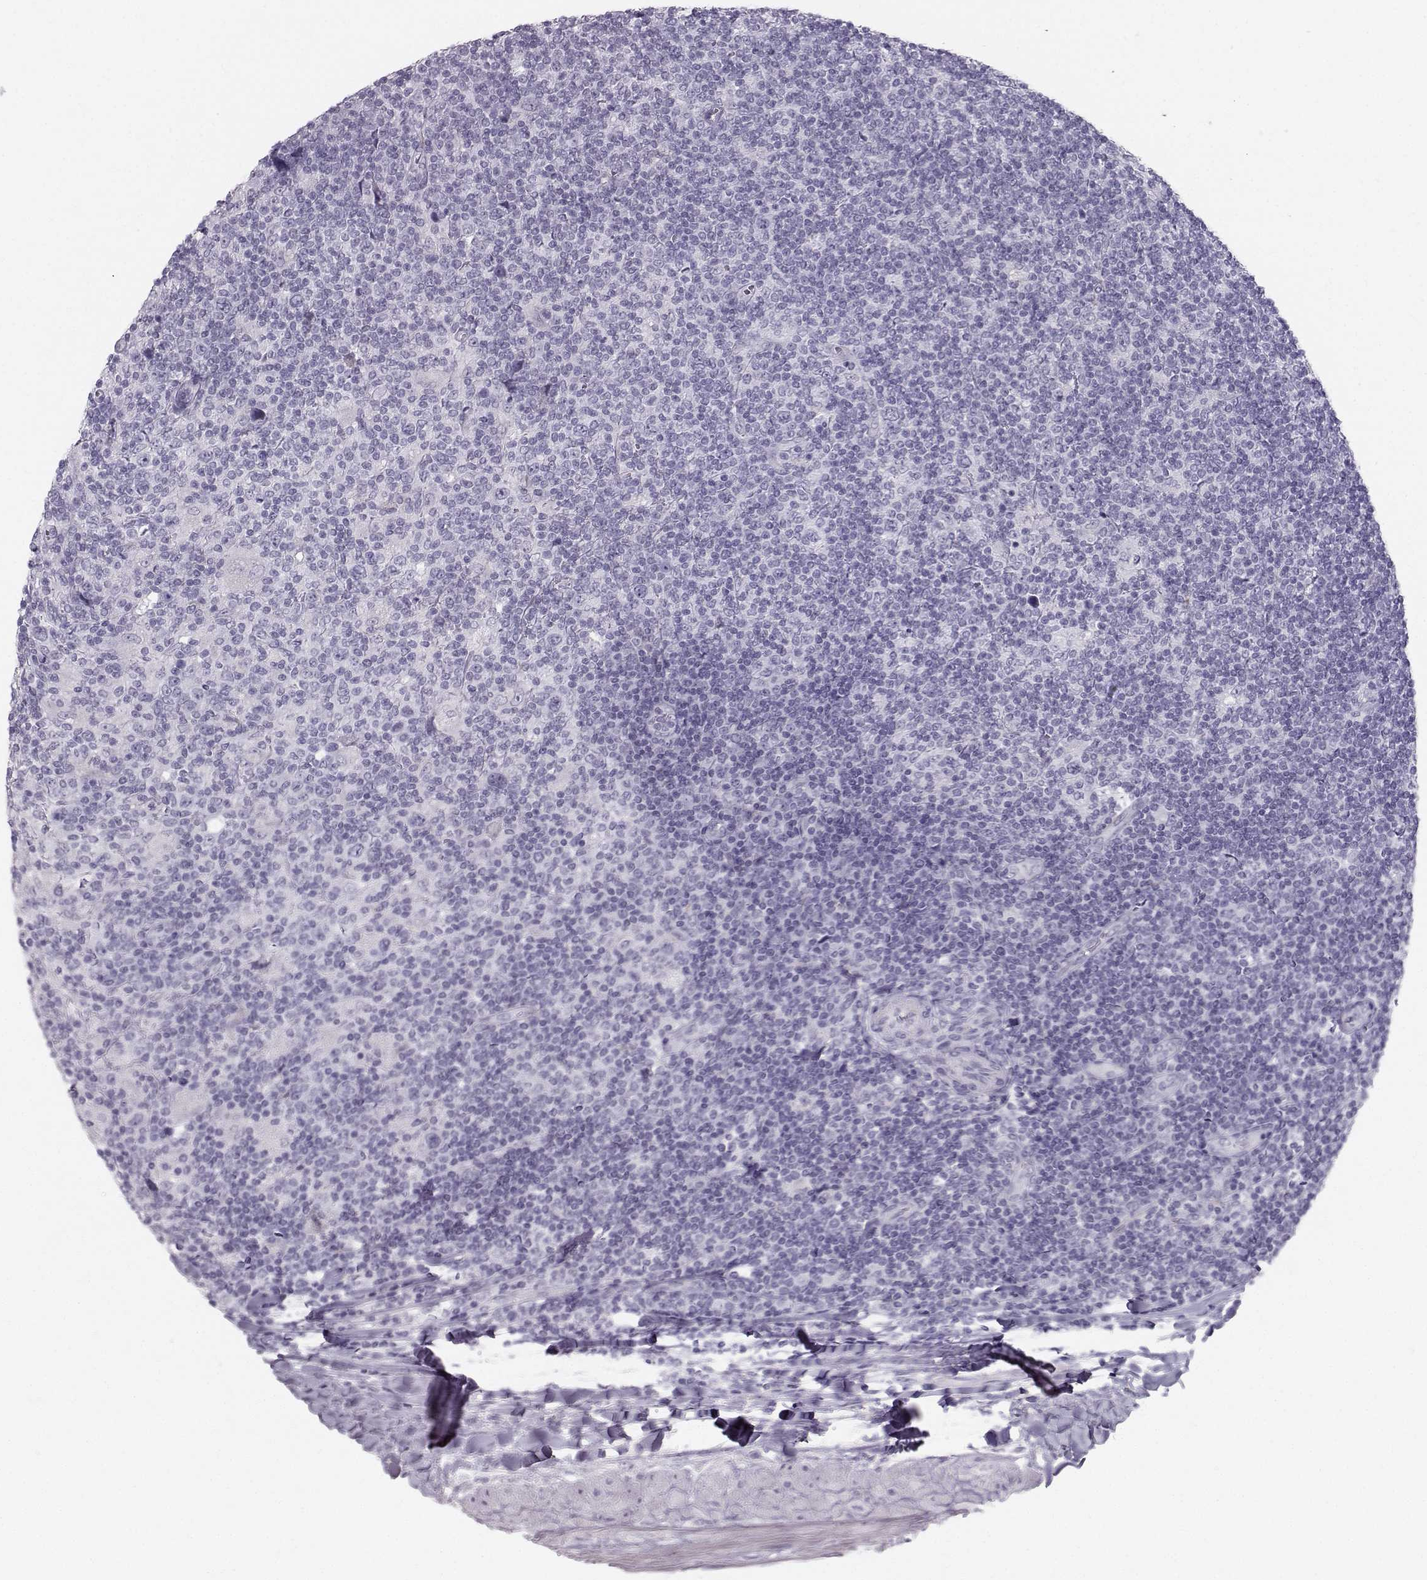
{"staining": {"intensity": "negative", "quantity": "none", "location": "none"}, "tissue": "lymphoma", "cell_type": "Tumor cells", "image_type": "cancer", "snomed": [{"axis": "morphology", "description": "Hodgkin's disease, NOS"}, {"axis": "topography", "description": "Lymph node"}], "caption": "Tumor cells are negative for brown protein staining in Hodgkin's disease.", "gene": "CASR", "patient": {"sex": "male", "age": 40}}